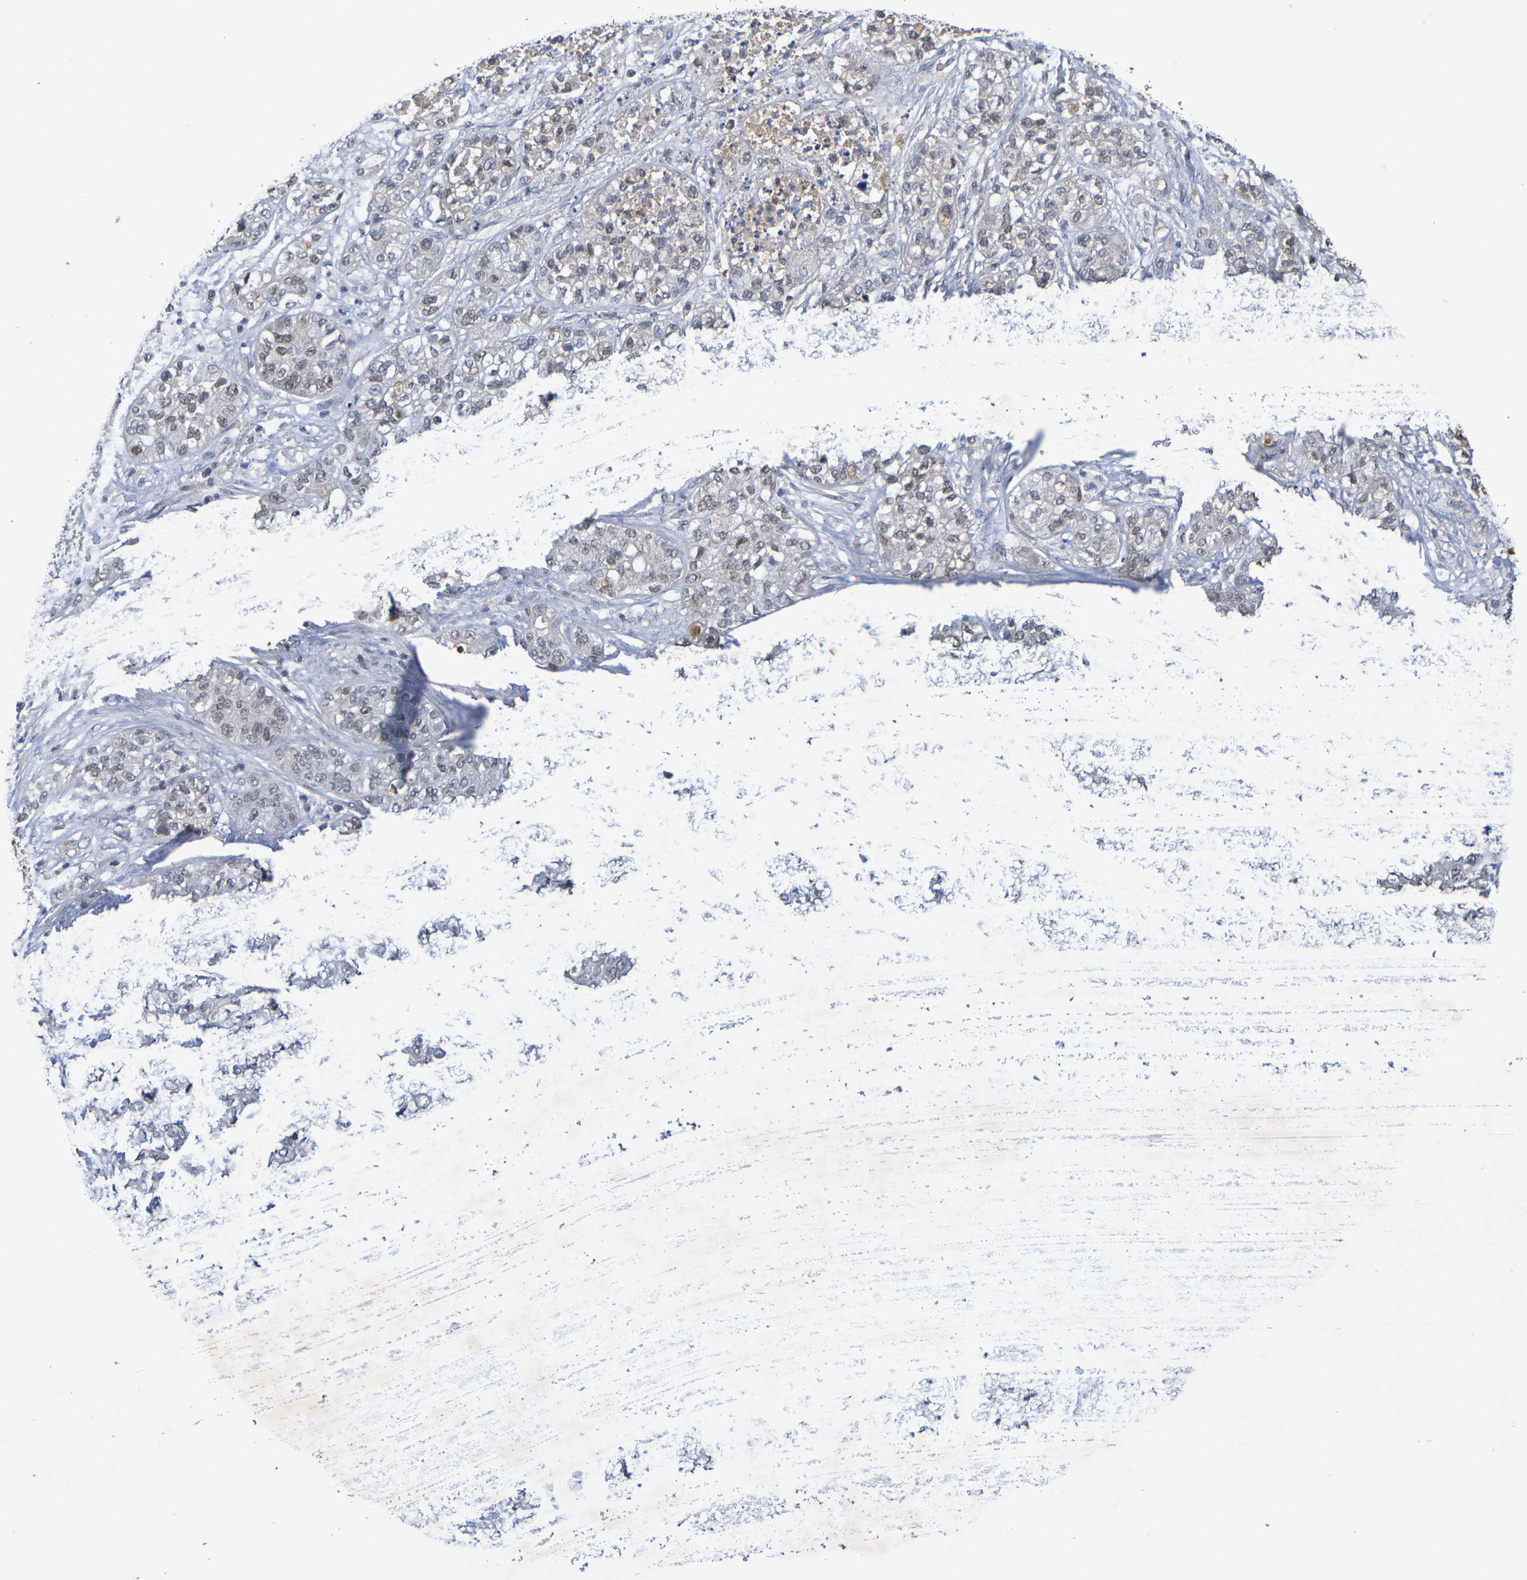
{"staining": {"intensity": "weak", "quantity": ">75%", "location": "nuclear"}, "tissue": "pancreatic cancer", "cell_type": "Tumor cells", "image_type": "cancer", "snomed": [{"axis": "morphology", "description": "Adenocarcinoma, NOS"}, {"axis": "topography", "description": "Pancreas"}], "caption": "The immunohistochemical stain labels weak nuclear staining in tumor cells of adenocarcinoma (pancreatic) tissue.", "gene": "TERF2", "patient": {"sex": "female", "age": 78}}